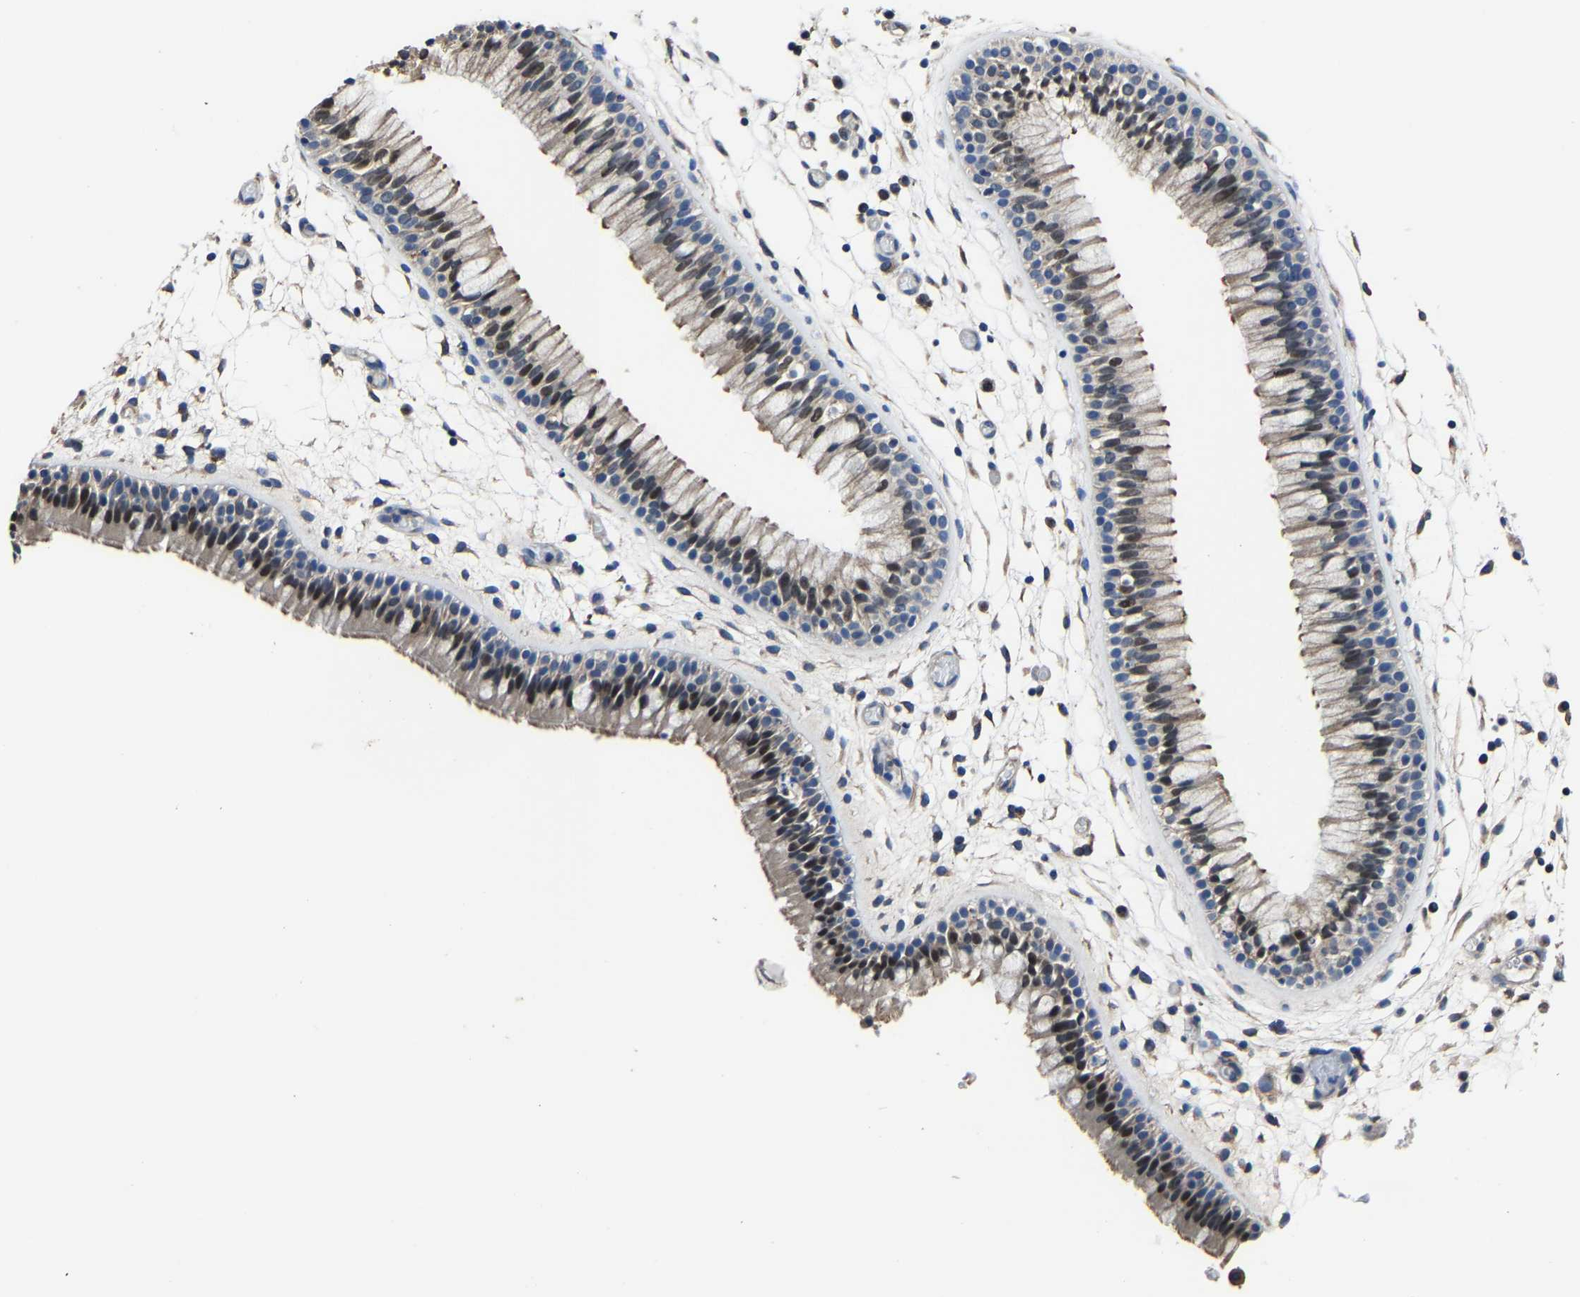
{"staining": {"intensity": "strong", "quantity": "25%-75%", "location": "nuclear"}, "tissue": "nasopharynx", "cell_type": "Respiratory epithelial cells", "image_type": "normal", "snomed": [{"axis": "morphology", "description": "Normal tissue, NOS"}, {"axis": "morphology", "description": "Inflammation, NOS"}, {"axis": "topography", "description": "Nasopharynx"}], "caption": "Respiratory epithelial cells display strong nuclear positivity in about 25%-75% of cells in benign nasopharynx. The protein is stained brown, and the nuclei are stained in blue (DAB IHC with brightfield microscopy, high magnification).", "gene": "STRBP", "patient": {"sex": "male", "age": 48}}